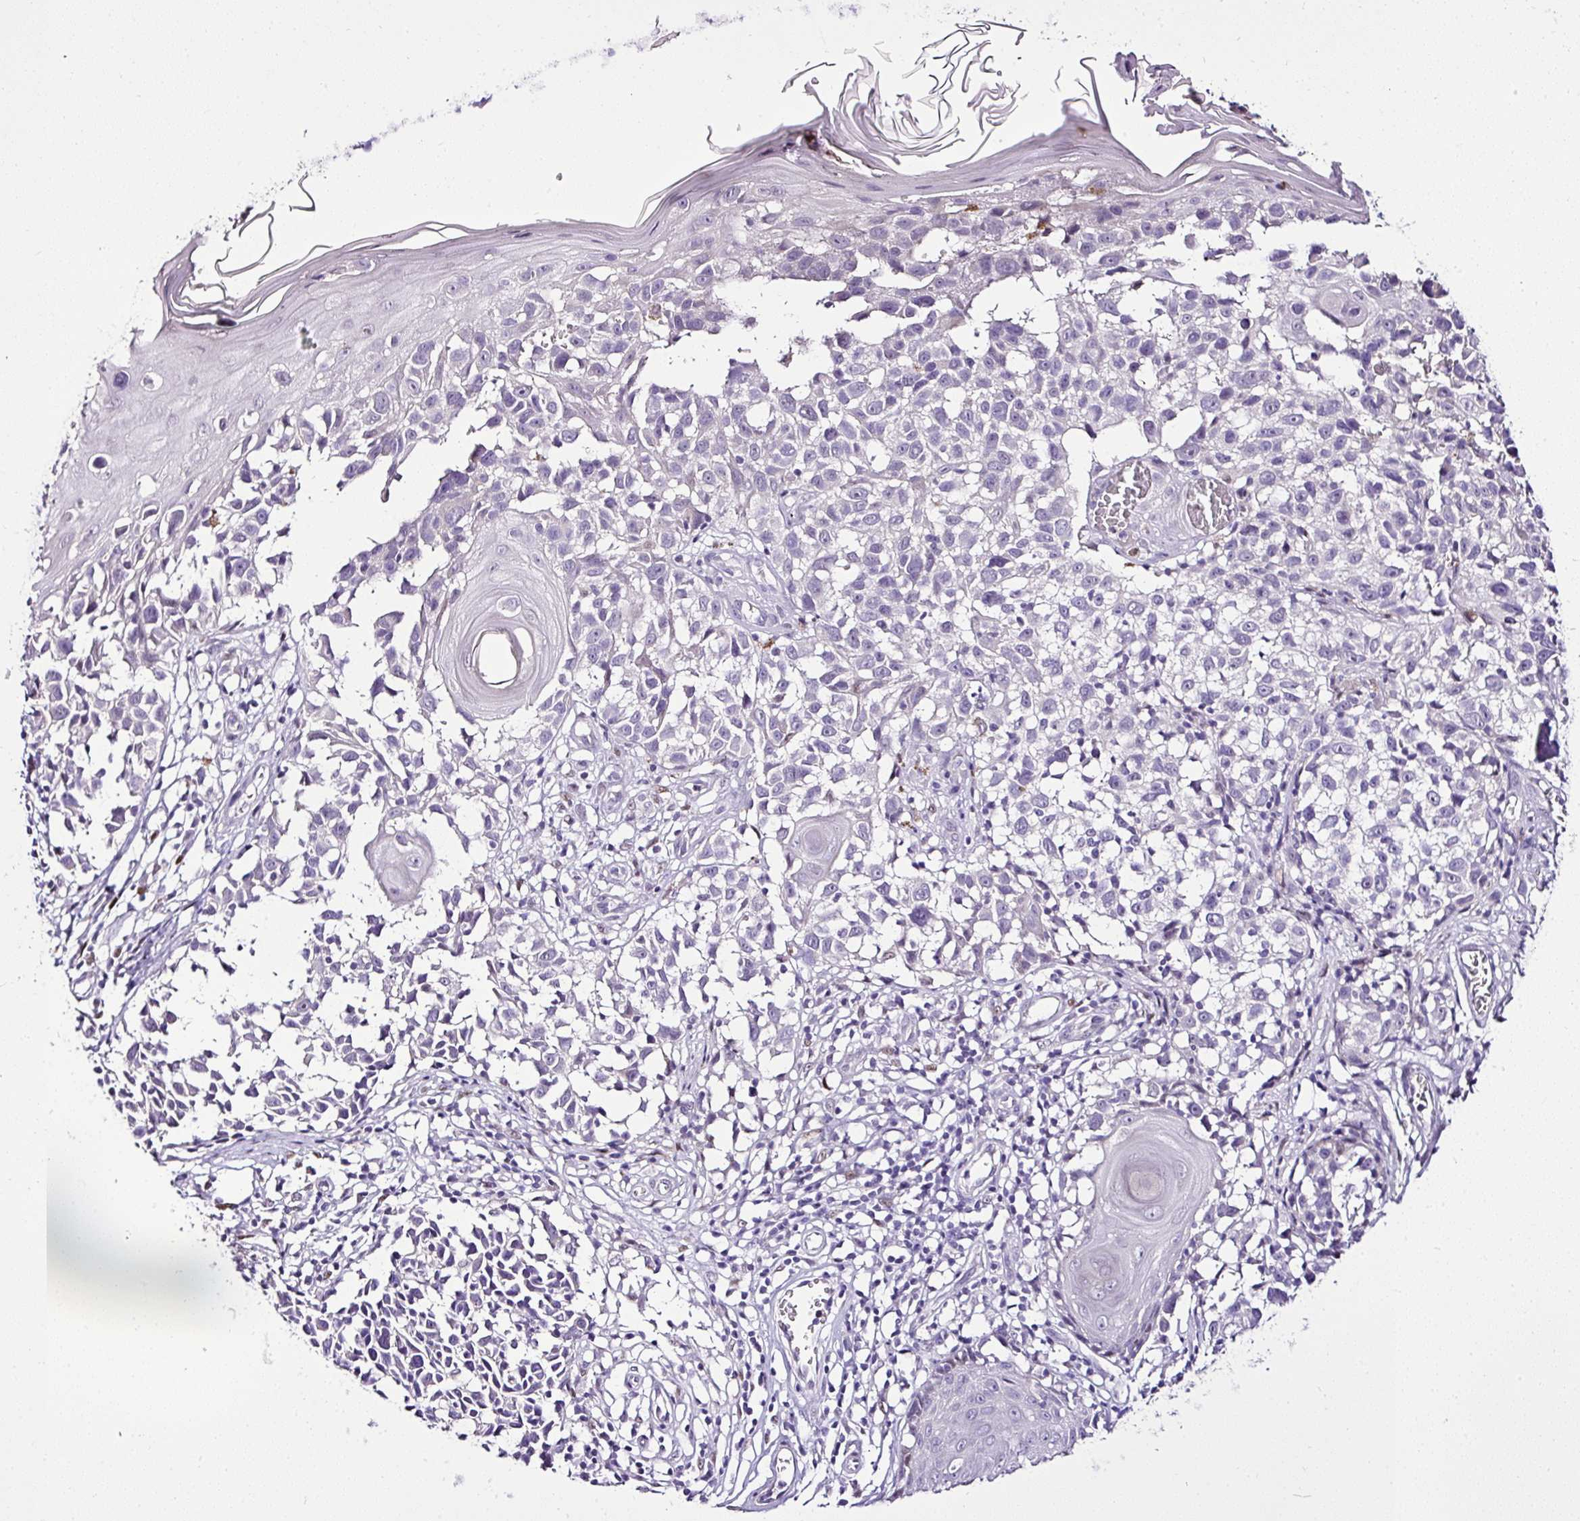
{"staining": {"intensity": "negative", "quantity": "none", "location": "none"}, "tissue": "melanoma", "cell_type": "Tumor cells", "image_type": "cancer", "snomed": [{"axis": "morphology", "description": "Malignant melanoma, NOS"}, {"axis": "topography", "description": "Skin"}], "caption": "Immunohistochemistry micrograph of human melanoma stained for a protein (brown), which reveals no staining in tumor cells.", "gene": "ESR1", "patient": {"sex": "male", "age": 73}}